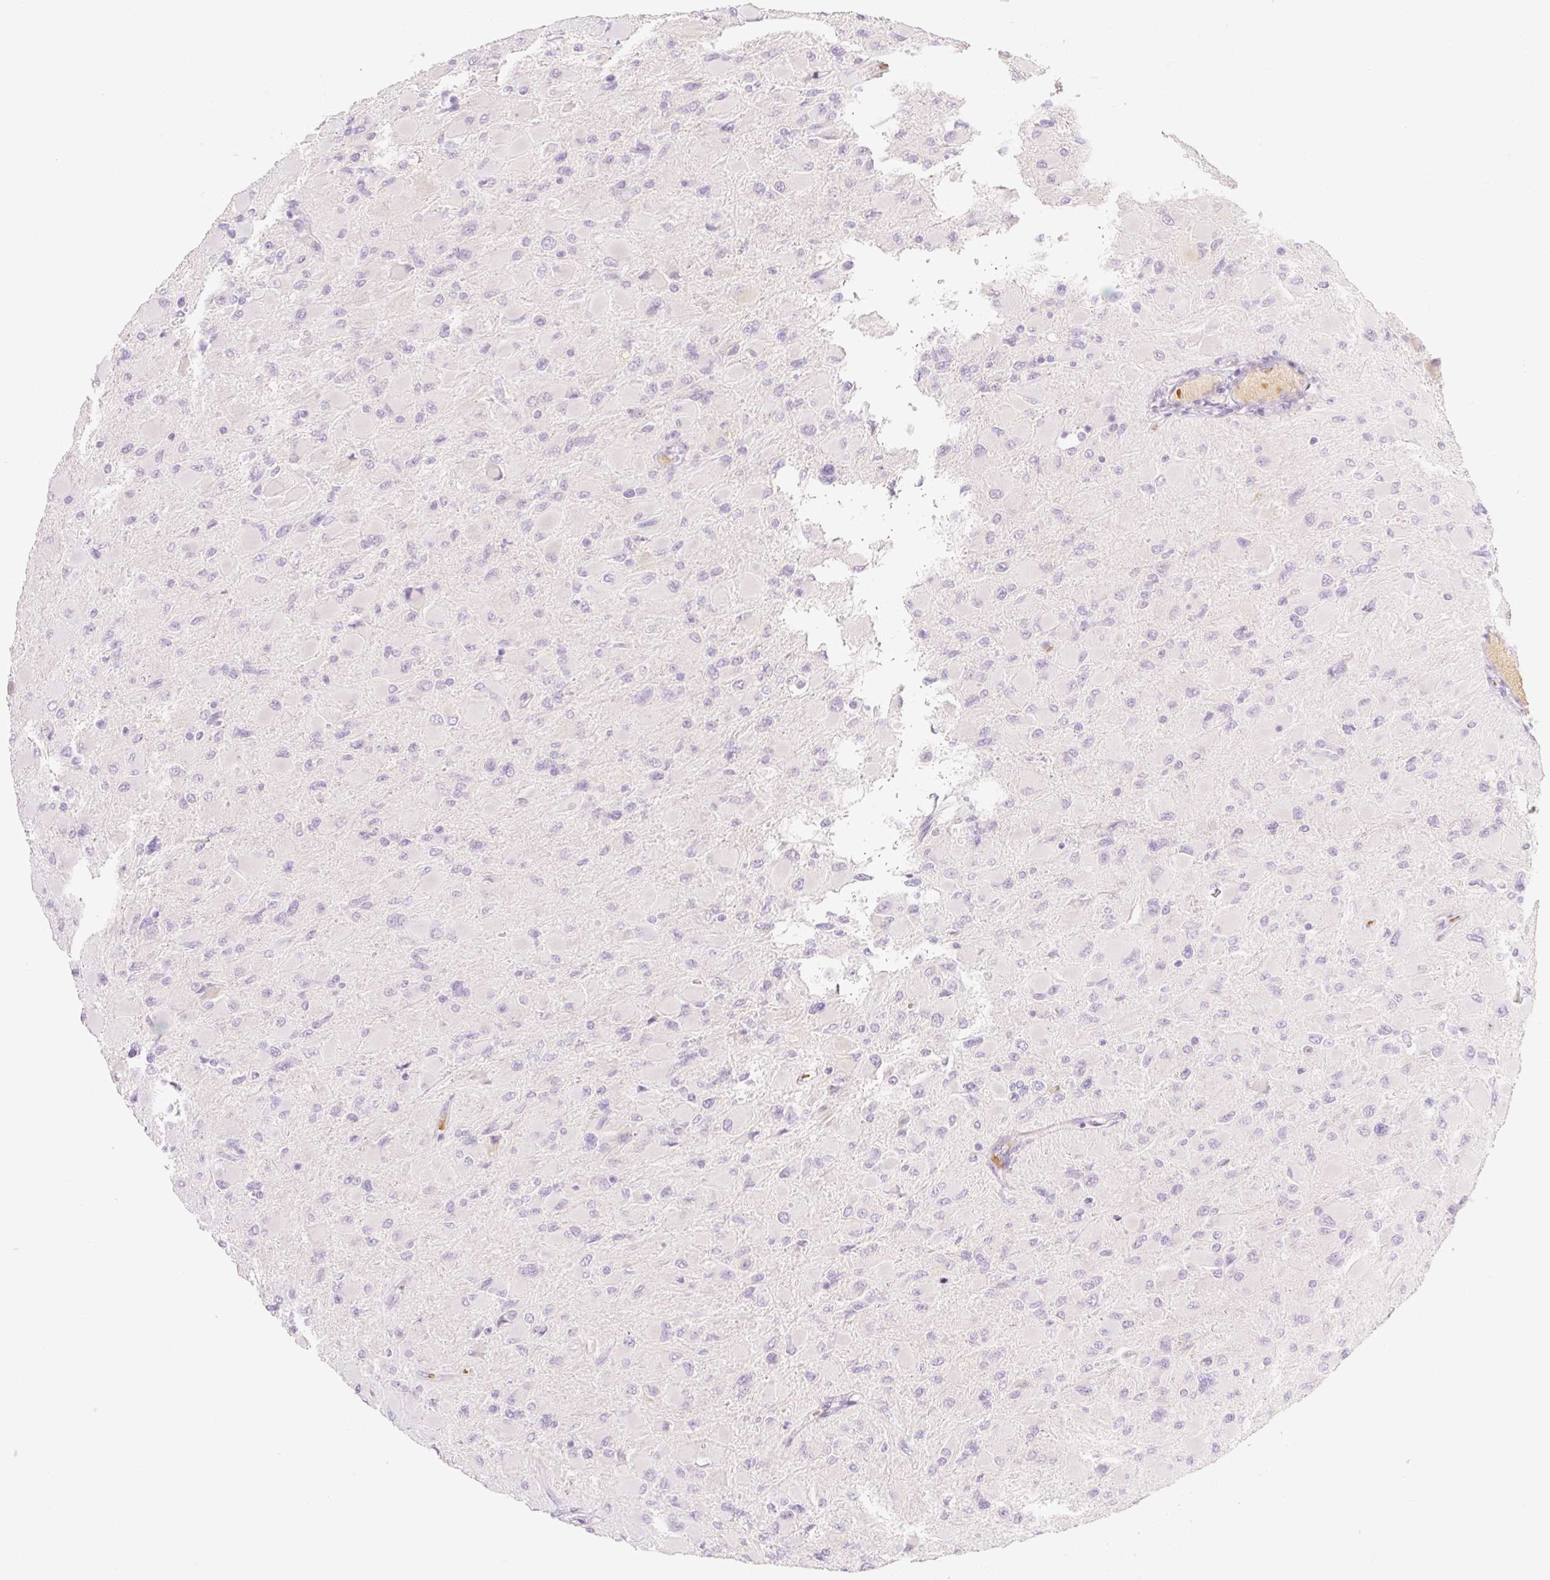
{"staining": {"intensity": "negative", "quantity": "none", "location": "none"}, "tissue": "glioma", "cell_type": "Tumor cells", "image_type": "cancer", "snomed": [{"axis": "morphology", "description": "Glioma, malignant, High grade"}, {"axis": "topography", "description": "Cerebral cortex"}], "caption": "IHC of human high-grade glioma (malignant) exhibits no positivity in tumor cells.", "gene": "TAF1L", "patient": {"sex": "female", "age": 36}}